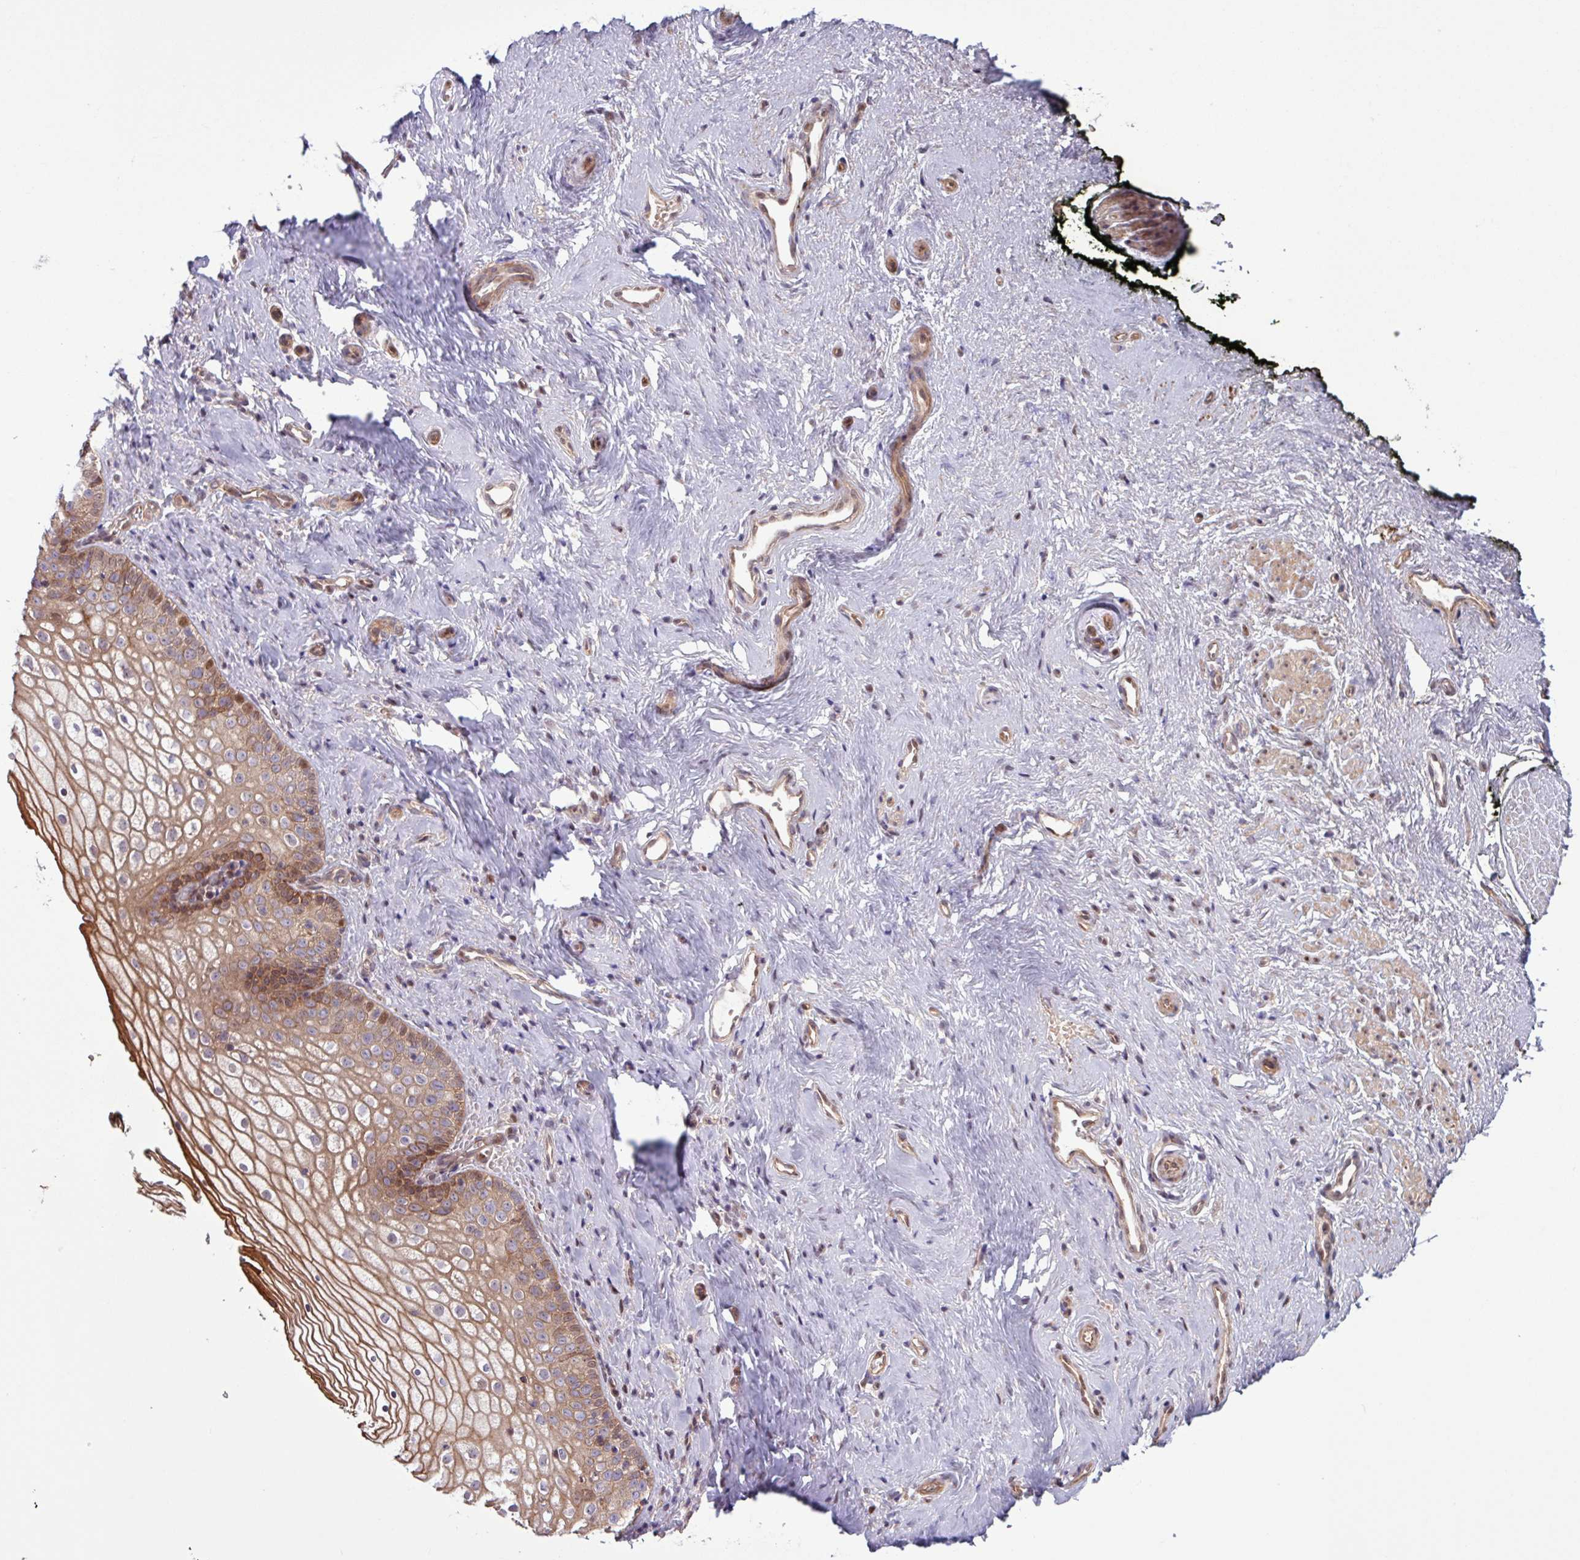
{"staining": {"intensity": "strong", "quantity": "25%-75%", "location": "cytoplasmic/membranous,nuclear"}, "tissue": "vagina", "cell_type": "Squamous epithelial cells", "image_type": "normal", "snomed": [{"axis": "morphology", "description": "Normal tissue, NOS"}, {"axis": "topography", "description": "Vagina"}], "caption": "Human vagina stained for a protein (brown) shows strong cytoplasmic/membranous,nuclear positive staining in approximately 25%-75% of squamous epithelial cells.", "gene": "PDPR", "patient": {"sex": "female", "age": 59}}